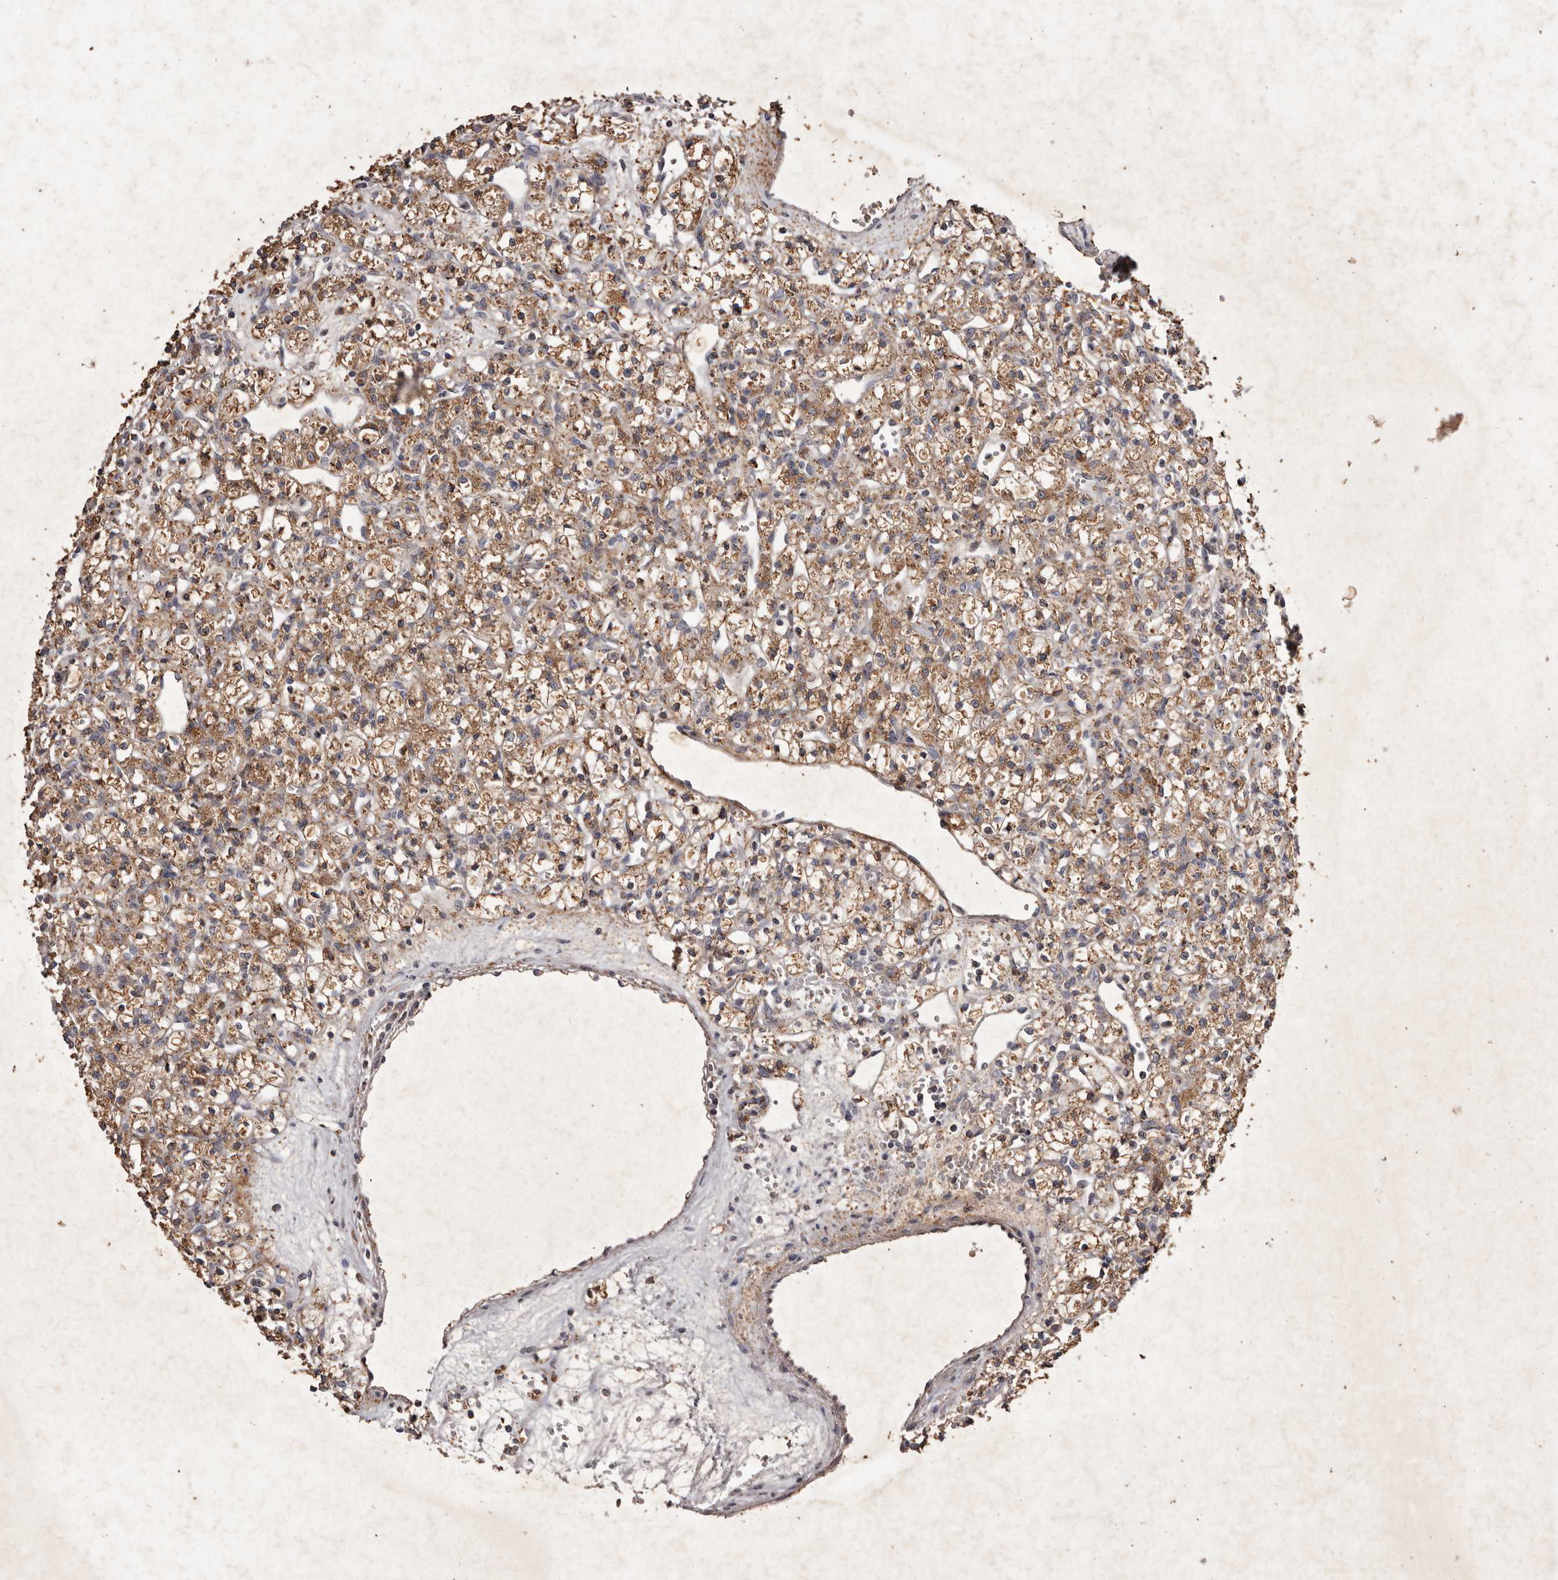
{"staining": {"intensity": "moderate", "quantity": ">75%", "location": "cytoplasmic/membranous"}, "tissue": "renal cancer", "cell_type": "Tumor cells", "image_type": "cancer", "snomed": [{"axis": "morphology", "description": "Adenocarcinoma, NOS"}, {"axis": "topography", "description": "Kidney"}], "caption": "Renal cancer tissue displays moderate cytoplasmic/membranous expression in approximately >75% of tumor cells, visualized by immunohistochemistry.", "gene": "CXCL14", "patient": {"sex": "female", "age": 59}}